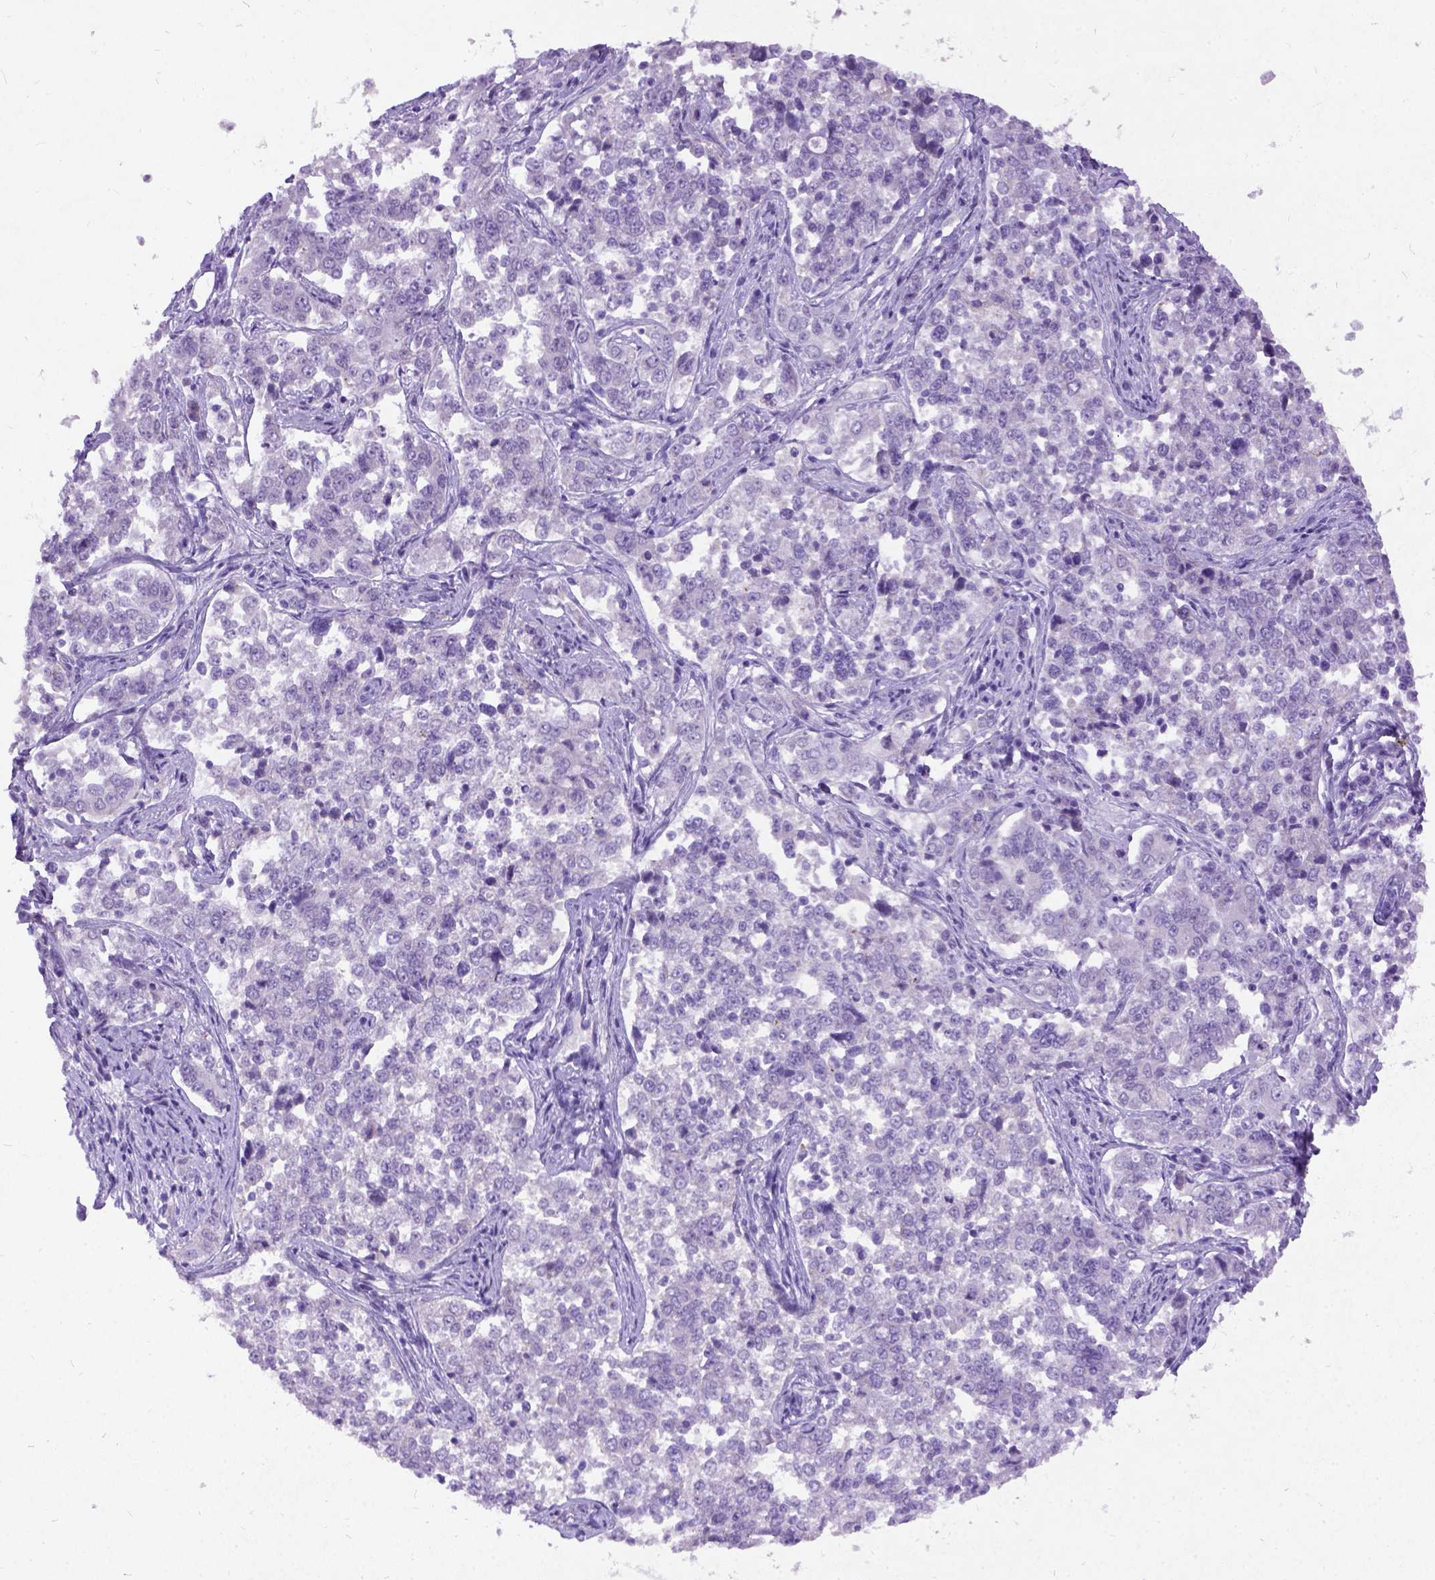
{"staining": {"intensity": "negative", "quantity": "none", "location": "none"}, "tissue": "endometrial cancer", "cell_type": "Tumor cells", "image_type": "cancer", "snomed": [{"axis": "morphology", "description": "Adenocarcinoma, NOS"}, {"axis": "topography", "description": "Endometrium"}], "caption": "Immunohistochemical staining of human endometrial adenocarcinoma demonstrates no significant positivity in tumor cells. (Brightfield microscopy of DAB IHC at high magnification).", "gene": "NEUROD4", "patient": {"sex": "female", "age": 43}}